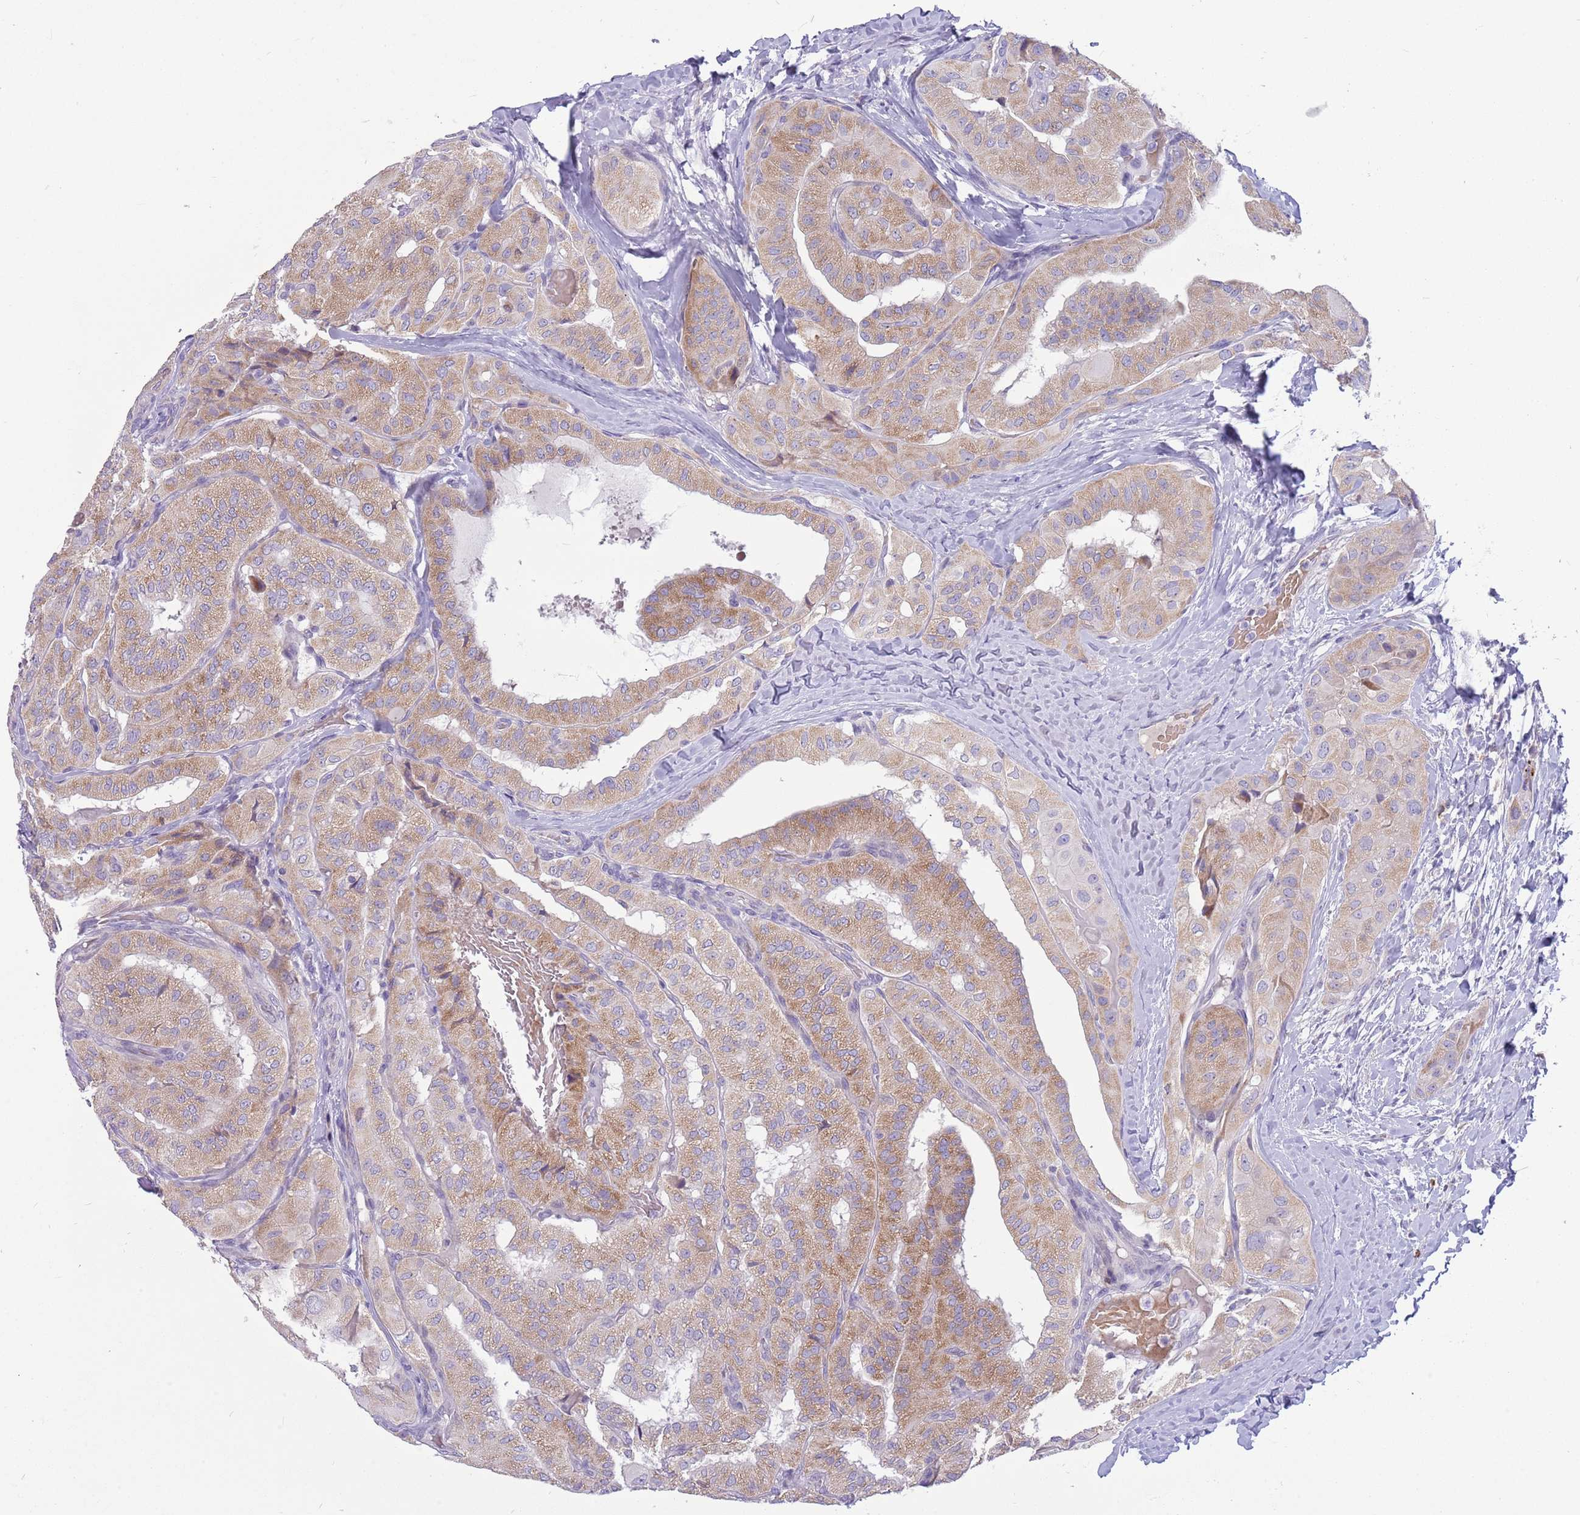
{"staining": {"intensity": "moderate", "quantity": ">75%", "location": "cytoplasmic/membranous"}, "tissue": "thyroid cancer", "cell_type": "Tumor cells", "image_type": "cancer", "snomed": [{"axis": "morphology", "description": "Normal tissue, NOS"}, {"axis": "morphology", "description": "Papillary adenocarcinoma, NOS"}, {"axis": "topography", "description": "Thyroid gland"}], "caption": "This photomicrograph reveals immunohistochemistry staining of papillary adenocarcinoma (thyroid), with medium moderate cytoplasmic/membranous staining in about >75% of tumor cells.", "gene": "DDHD1", "patient": {"sex": "female", "age": 59}}